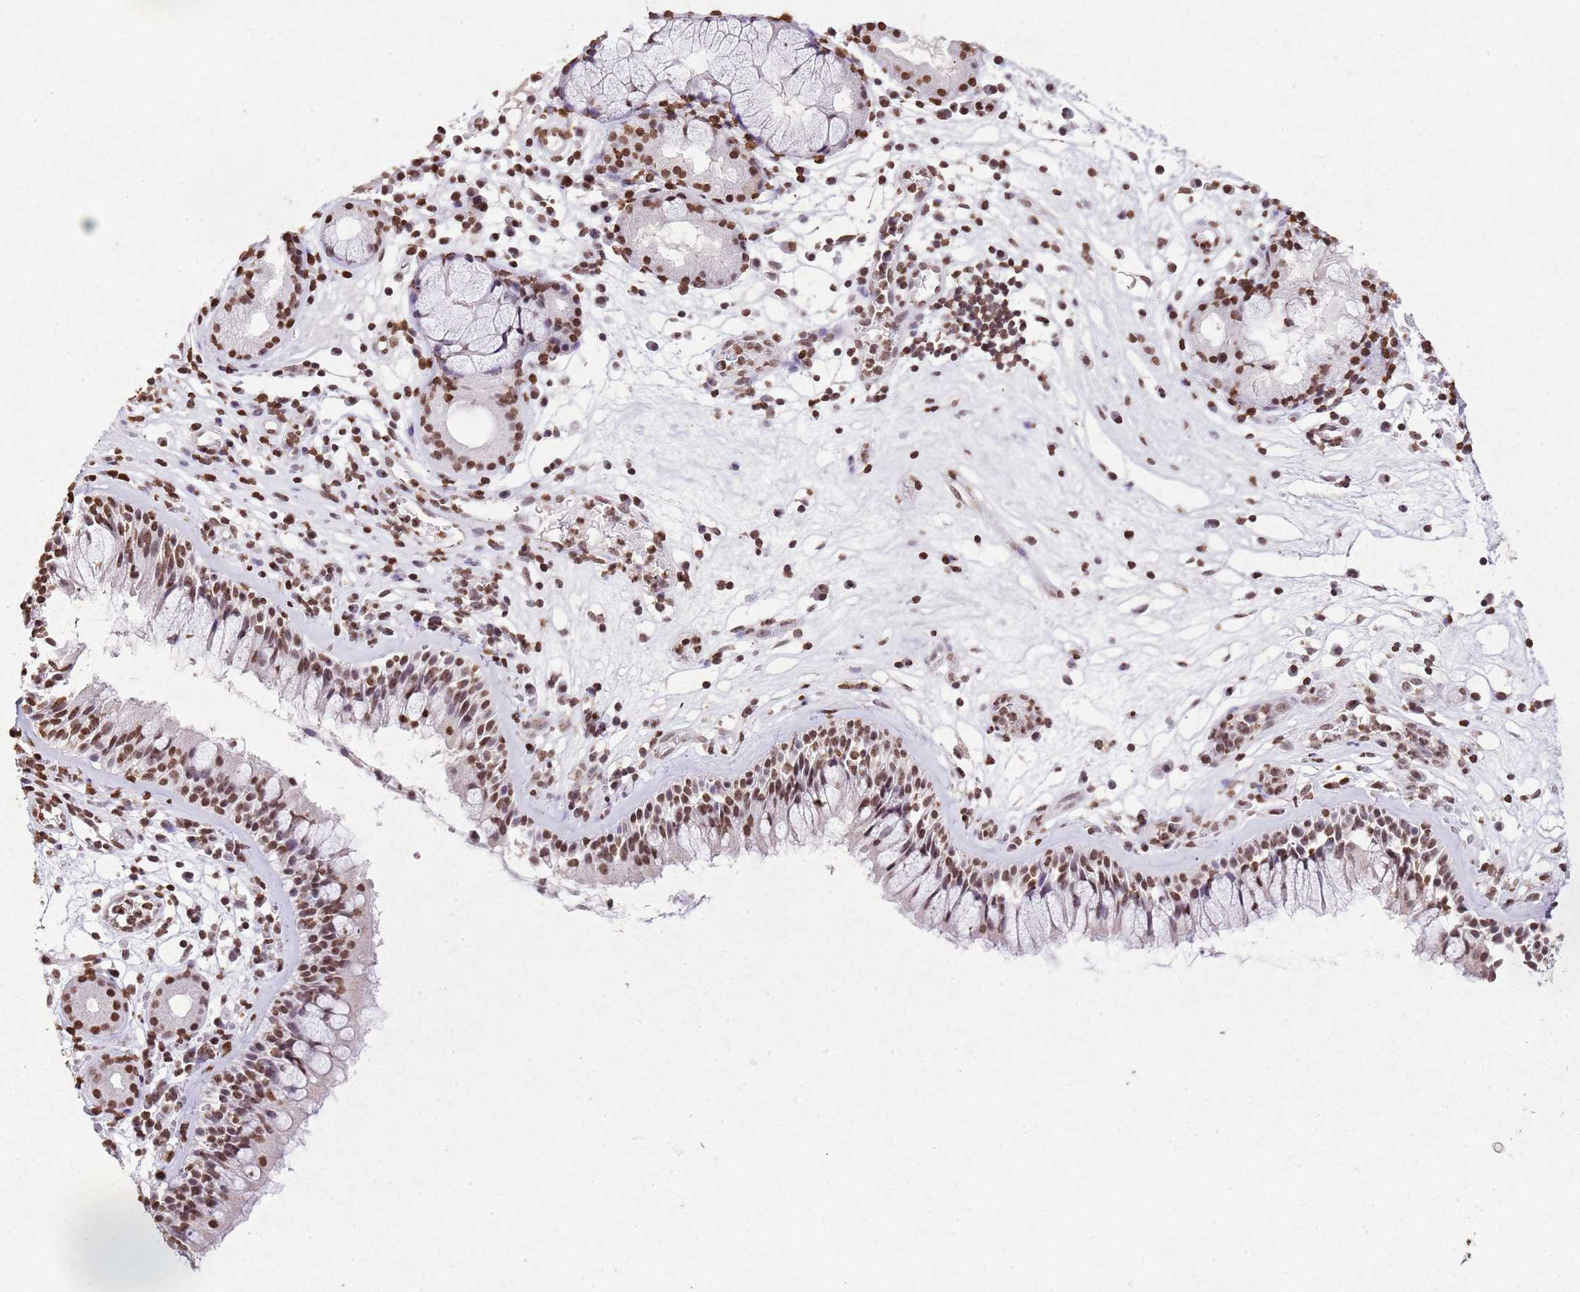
{"staining": {"intensity": "moderate", "quantity": ">75%", "location": "nuclear"}, "tissue": "nasopharynx", "cell_type": "Respiratory epithelial cells", "image_type": "normal", "snomed": [{"axis": "morphology", "description": "Normal tissue, NOS"}, {"axis": "morphology", "description": "Inflammation, NOS"}, {"axis": "morphology", "description": "Malignant melanoma, Metastatic site"}, {"axis": "topography", "description": "Nasopharynx"}], "caption": "Moderate nuclear expression for a protein is seen in about >75% of respiratory epithelial cells of benign nasopharynx using IHC.", "gene": "BMAL1", "patient": {"sex": "male", "age": 70}}